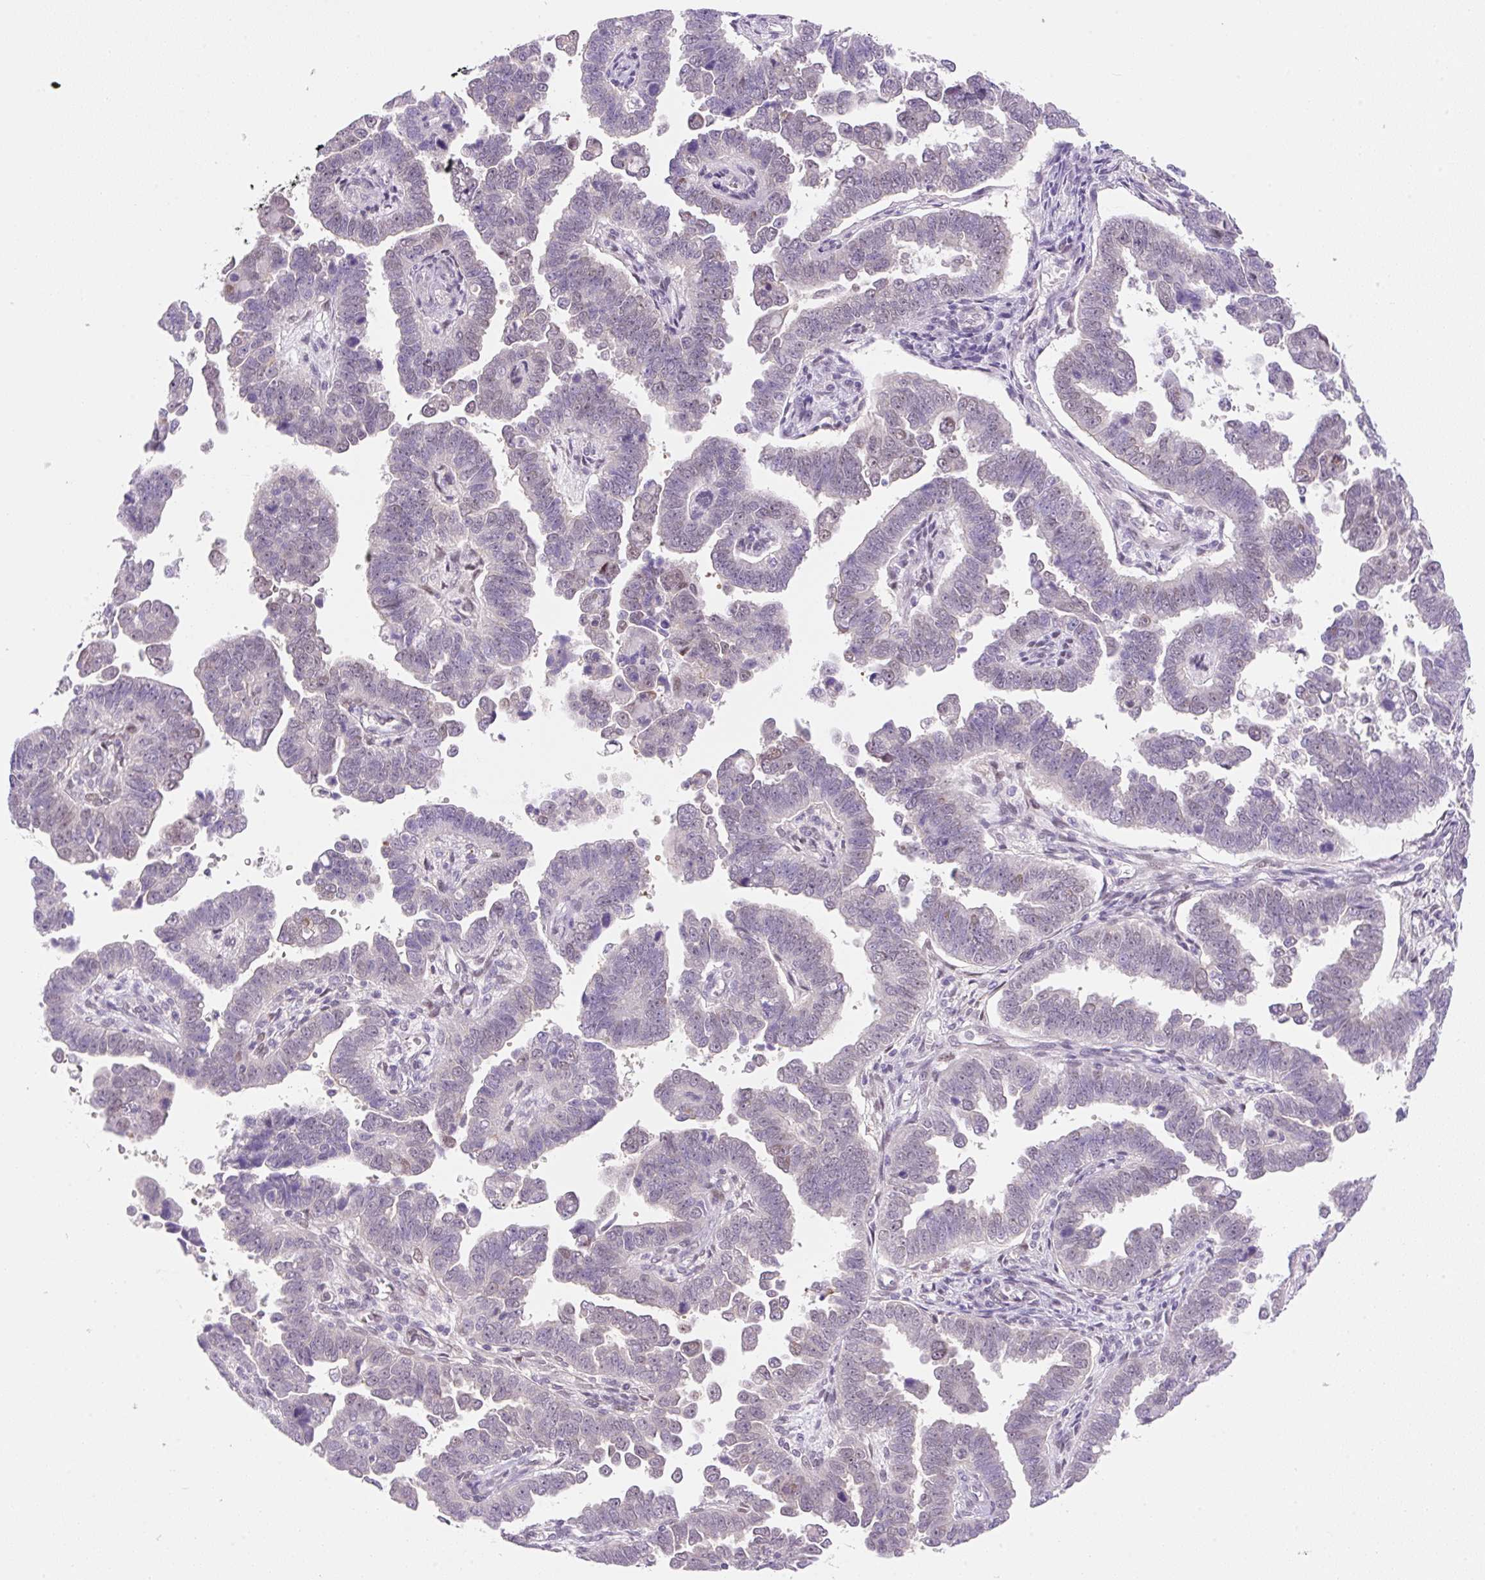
{"staining": {"intensity": "negative", "quantity": "none", "location": "none"}, "tissue": "endometrial cancer", "cell_type": "Tumor cells", "image_type": "cancer", "snomed": [{"axis": "morphology", "description": "Adenocarcinoma, NOS"}, {"axis": "topography", "description": "Endometrium"}], "caption": "Immunohistochemistry image of neoplastic tissue: adenocarcinoma (endometrial) stained with DAB shows no significant protein positivity in tumor cells.", "gene": "SYNE3", "patient": {"sex": "female", "age": 75}}